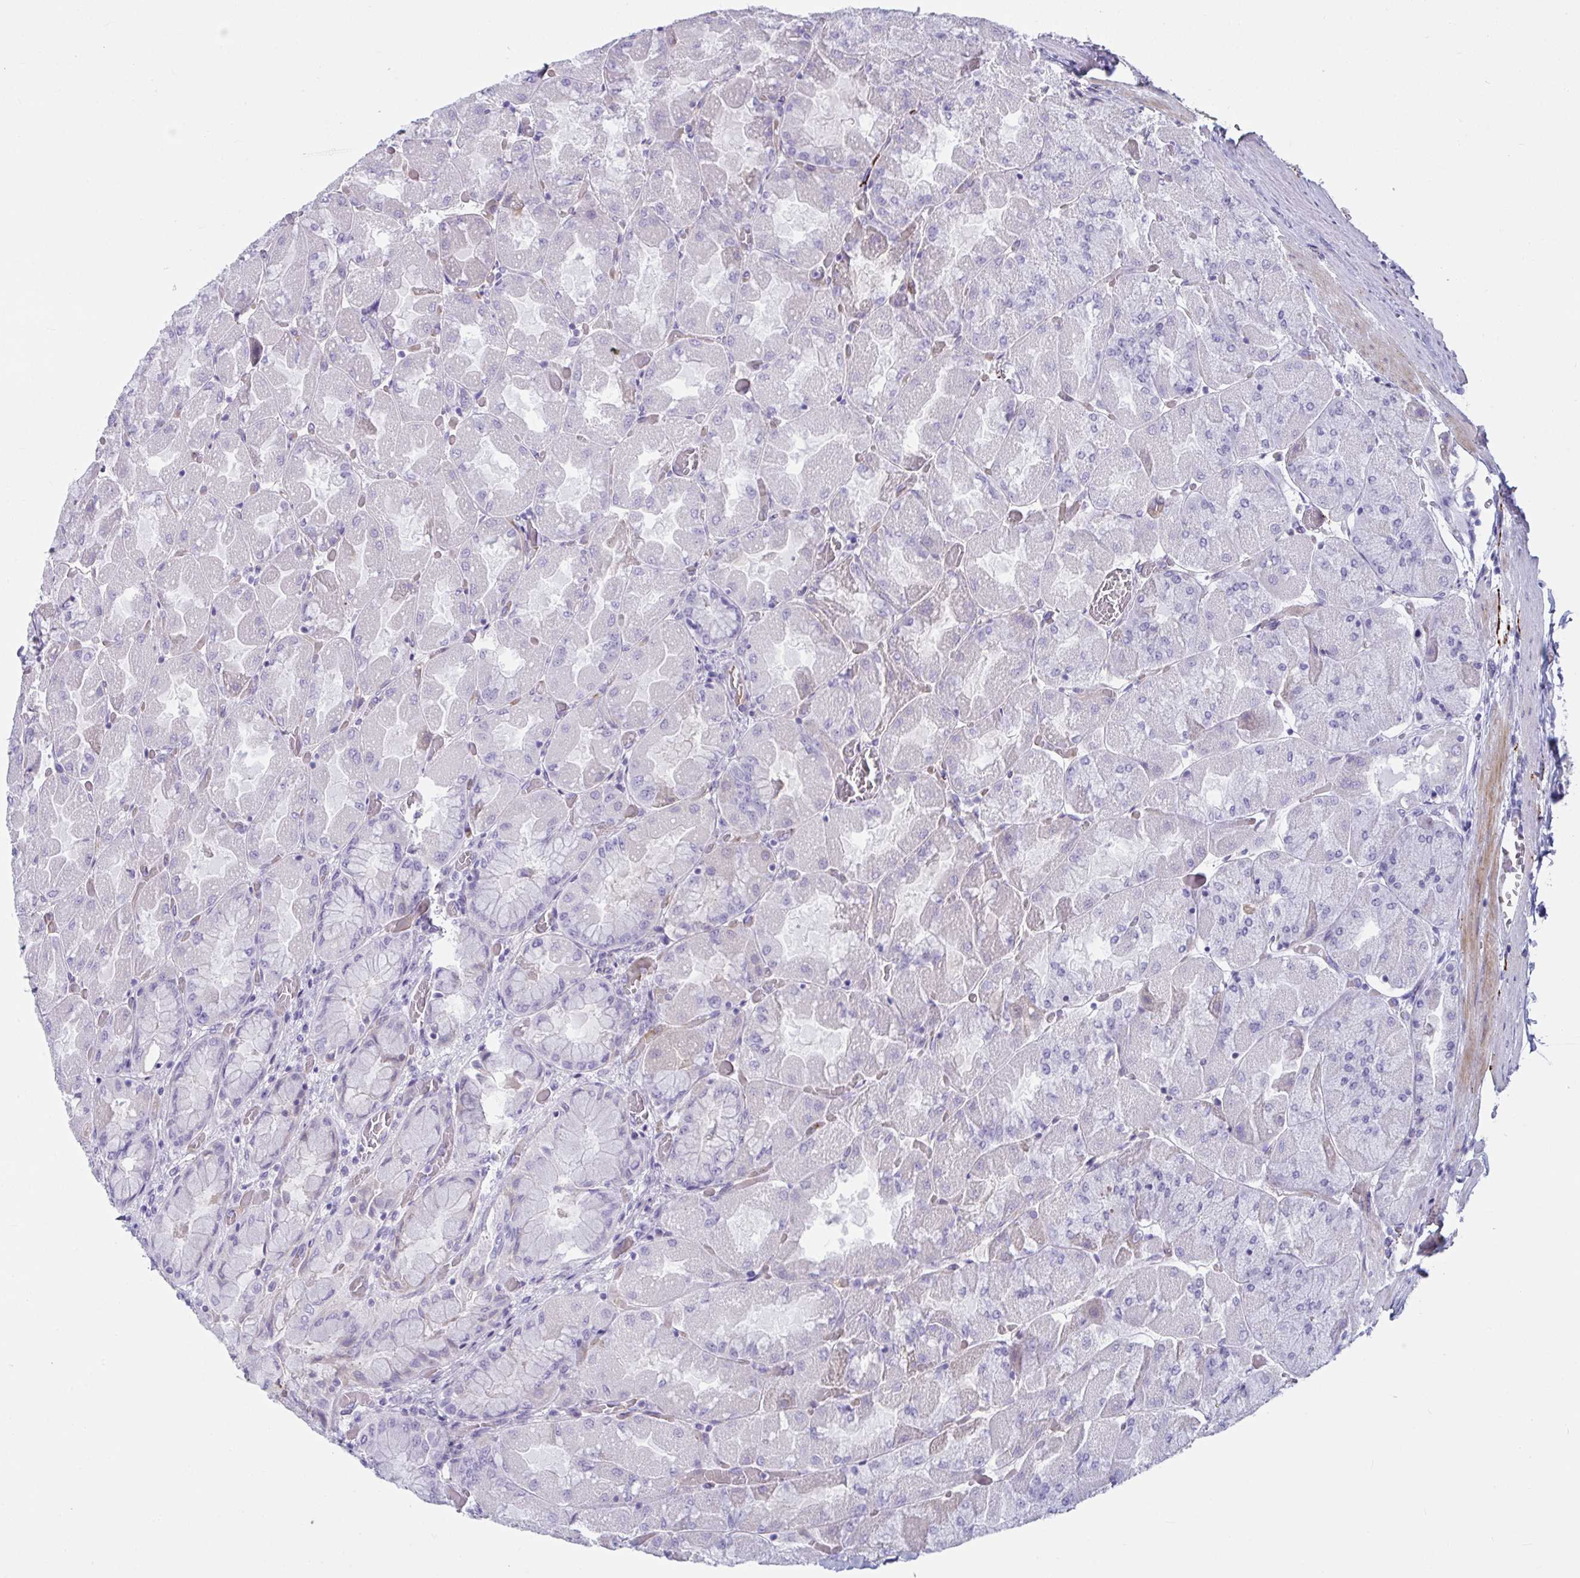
{"staining": {"intensity": "negative", "quantity": "none", "location": "none"}, "tissue": "stomach", "cell_type": "Glandular cells", "image_type": "normal", "snomed": [{"axis": "morphology", "description": "Normal tissue, NOS"}, {"axis": "topography", "description": "Stomach"}], "caption": "Immunohistochemistry (IHC) micrograph of normal stomach: human stomach stained with DAB demonstrates no significant protein staining in glandular cells.", "gene": "NPY", "patient": {"sex": "female", "age": 61}}